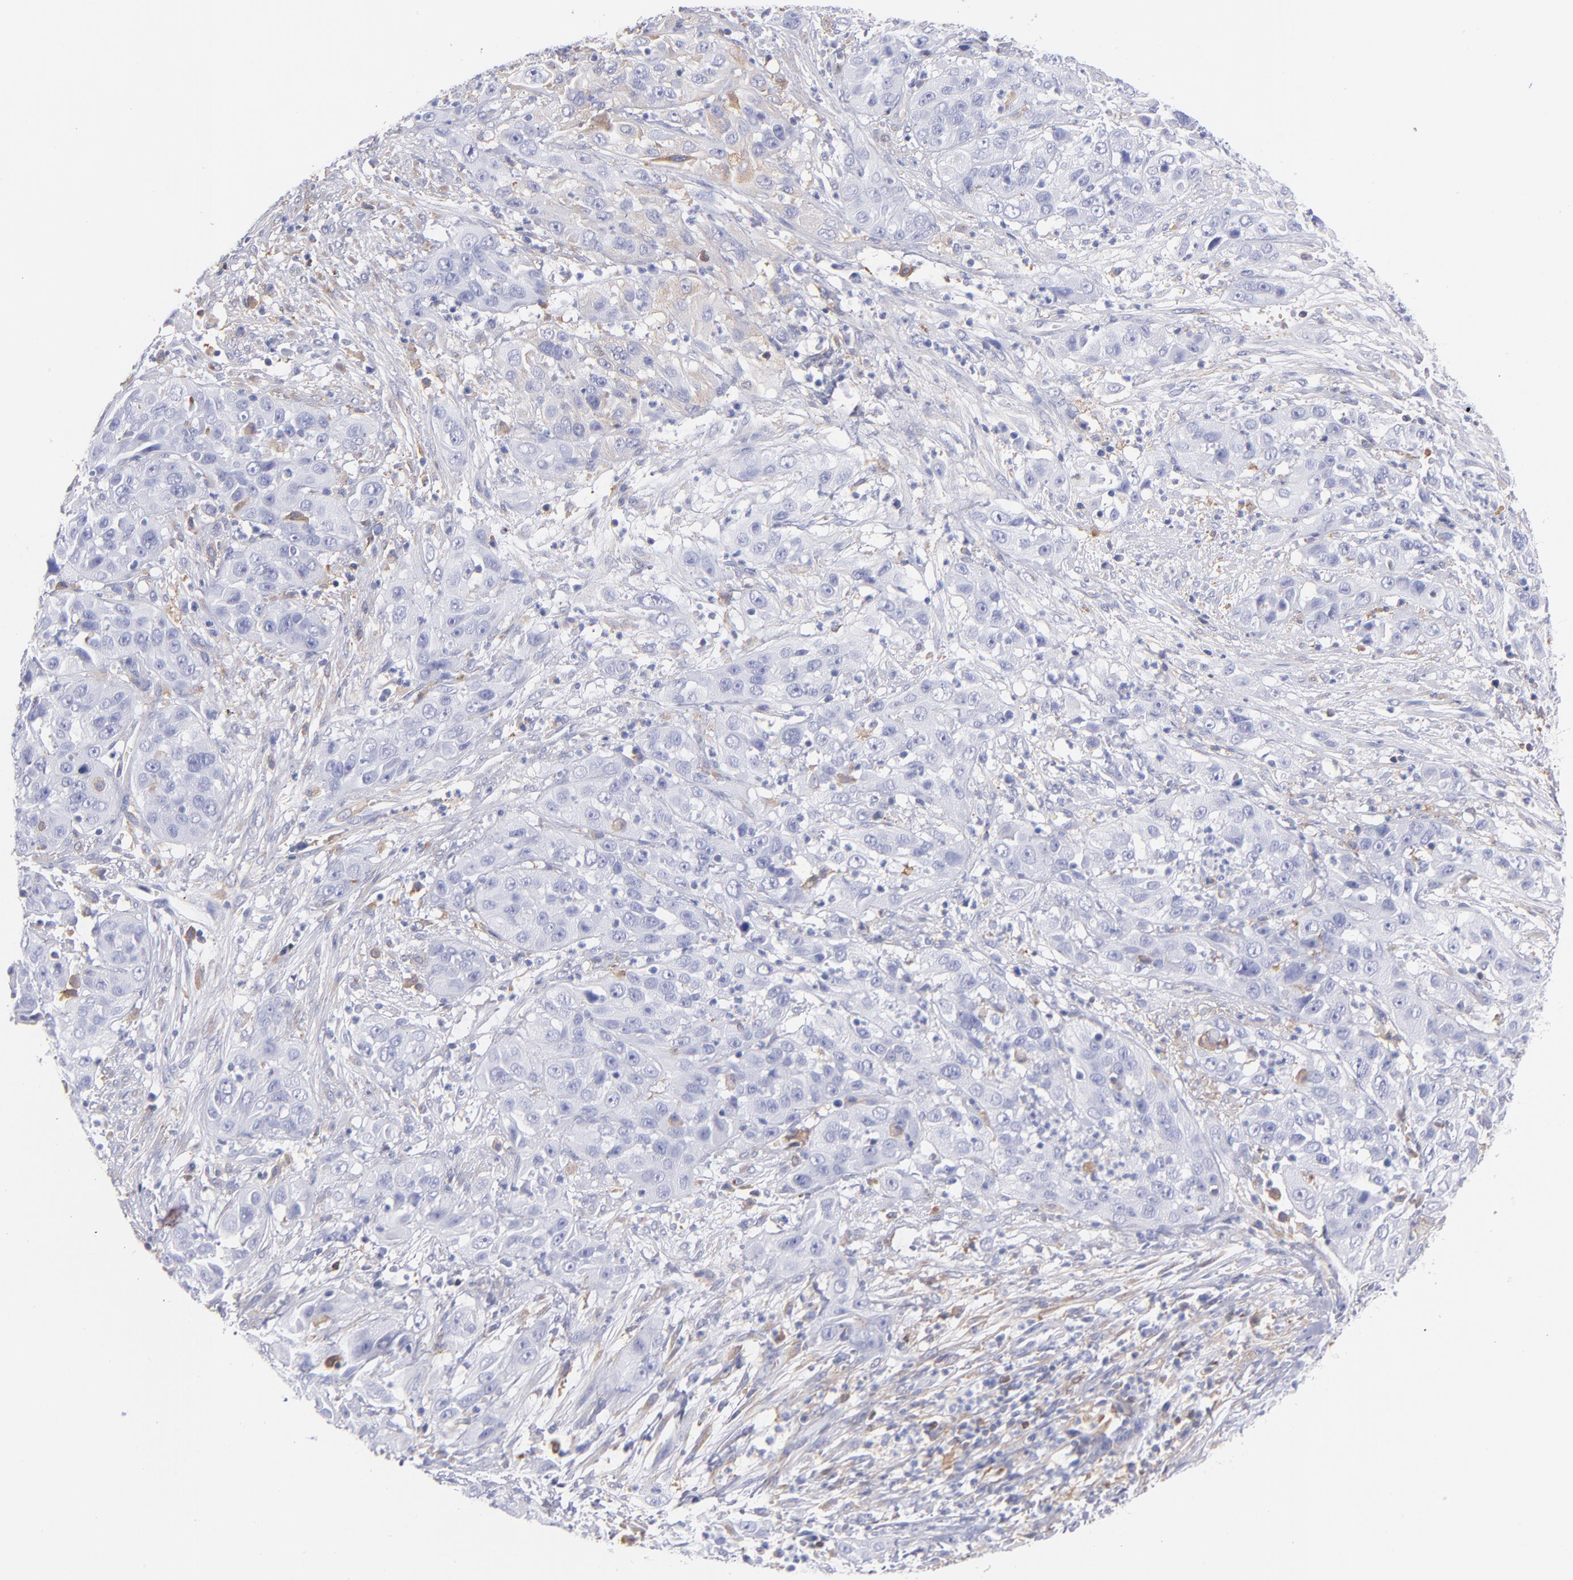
{"staining": {"intensity": "weak", "quantity": "<25%", "location": "cytoplasmic/membranous"}, "tissue": "cervical cancer", "cell_type": "Tumor cells", "image_type": "cancer", "snomed": [{"axis": "morphology", "description": "Squamous cell carcinoma, NOS"}, {"axis": "topography", "description": "Cervix"}], "caption": "Human squamous cell carcinoma (cervical) stained for a protein using immunohistochemistry demonstrates no expression in tumor cells.", "gene": "PRKCA", "patient": {"sex": "female", "age": 32}}